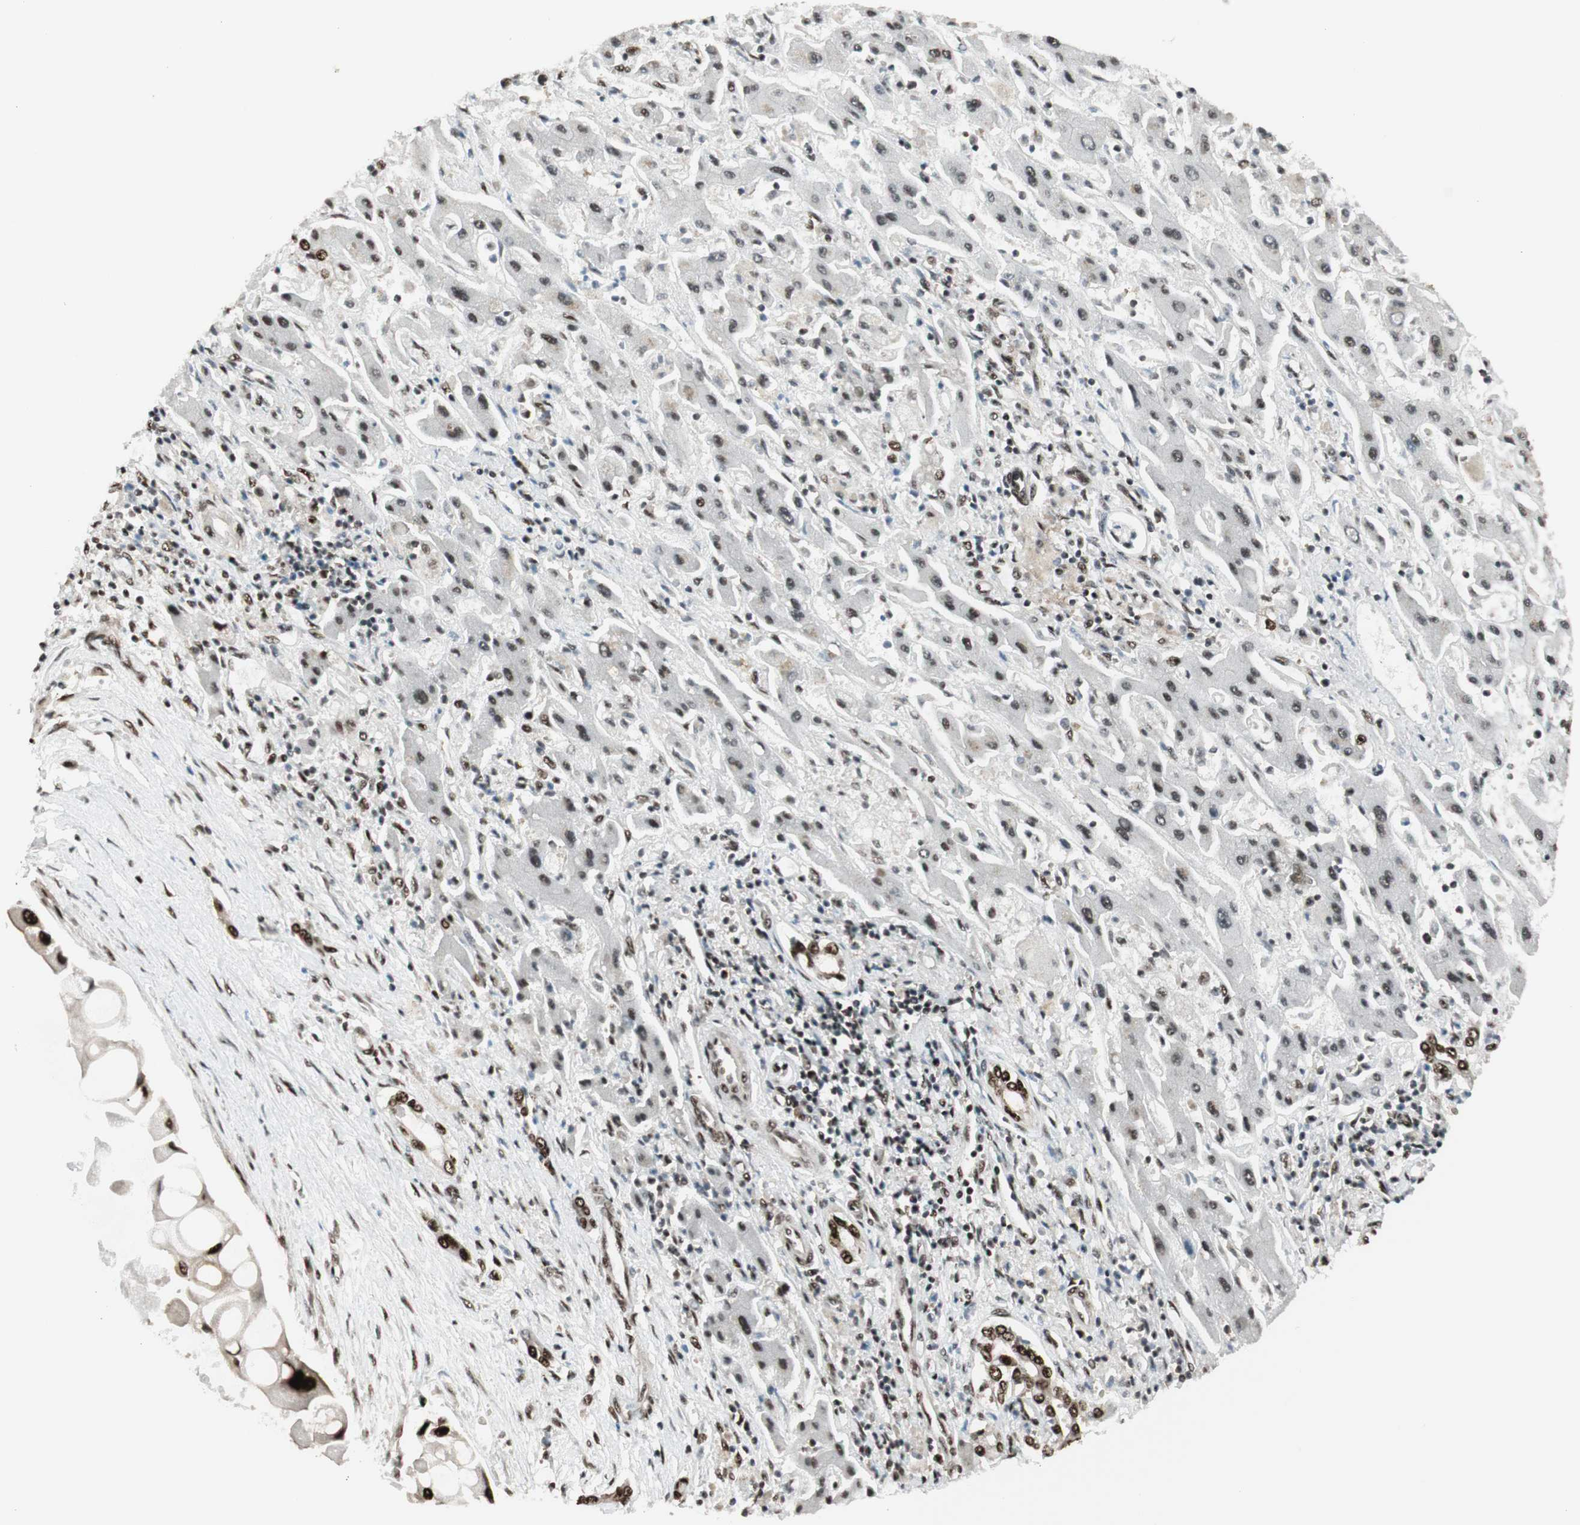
{"staining": {"intensity": "strong", "quantity": ">75%", "location": "nuclear"}, "tissue": "liver cancer", "cell_type": "Tumor cells", "image_type": "cancer", "snomed": [{"axis": "morphology", "description": "Cholangiocarcinoma"}, {"axis": "topography", "description": "Liver"}], "caption": "Brown immunohistochemical staining in human liver cancer (cholangiocarcinoma) shows strong nuclear expression in about >75% of tumor cells.", "gene": "HEXIM1", "patient": {"sex": "male", "age": 50}}